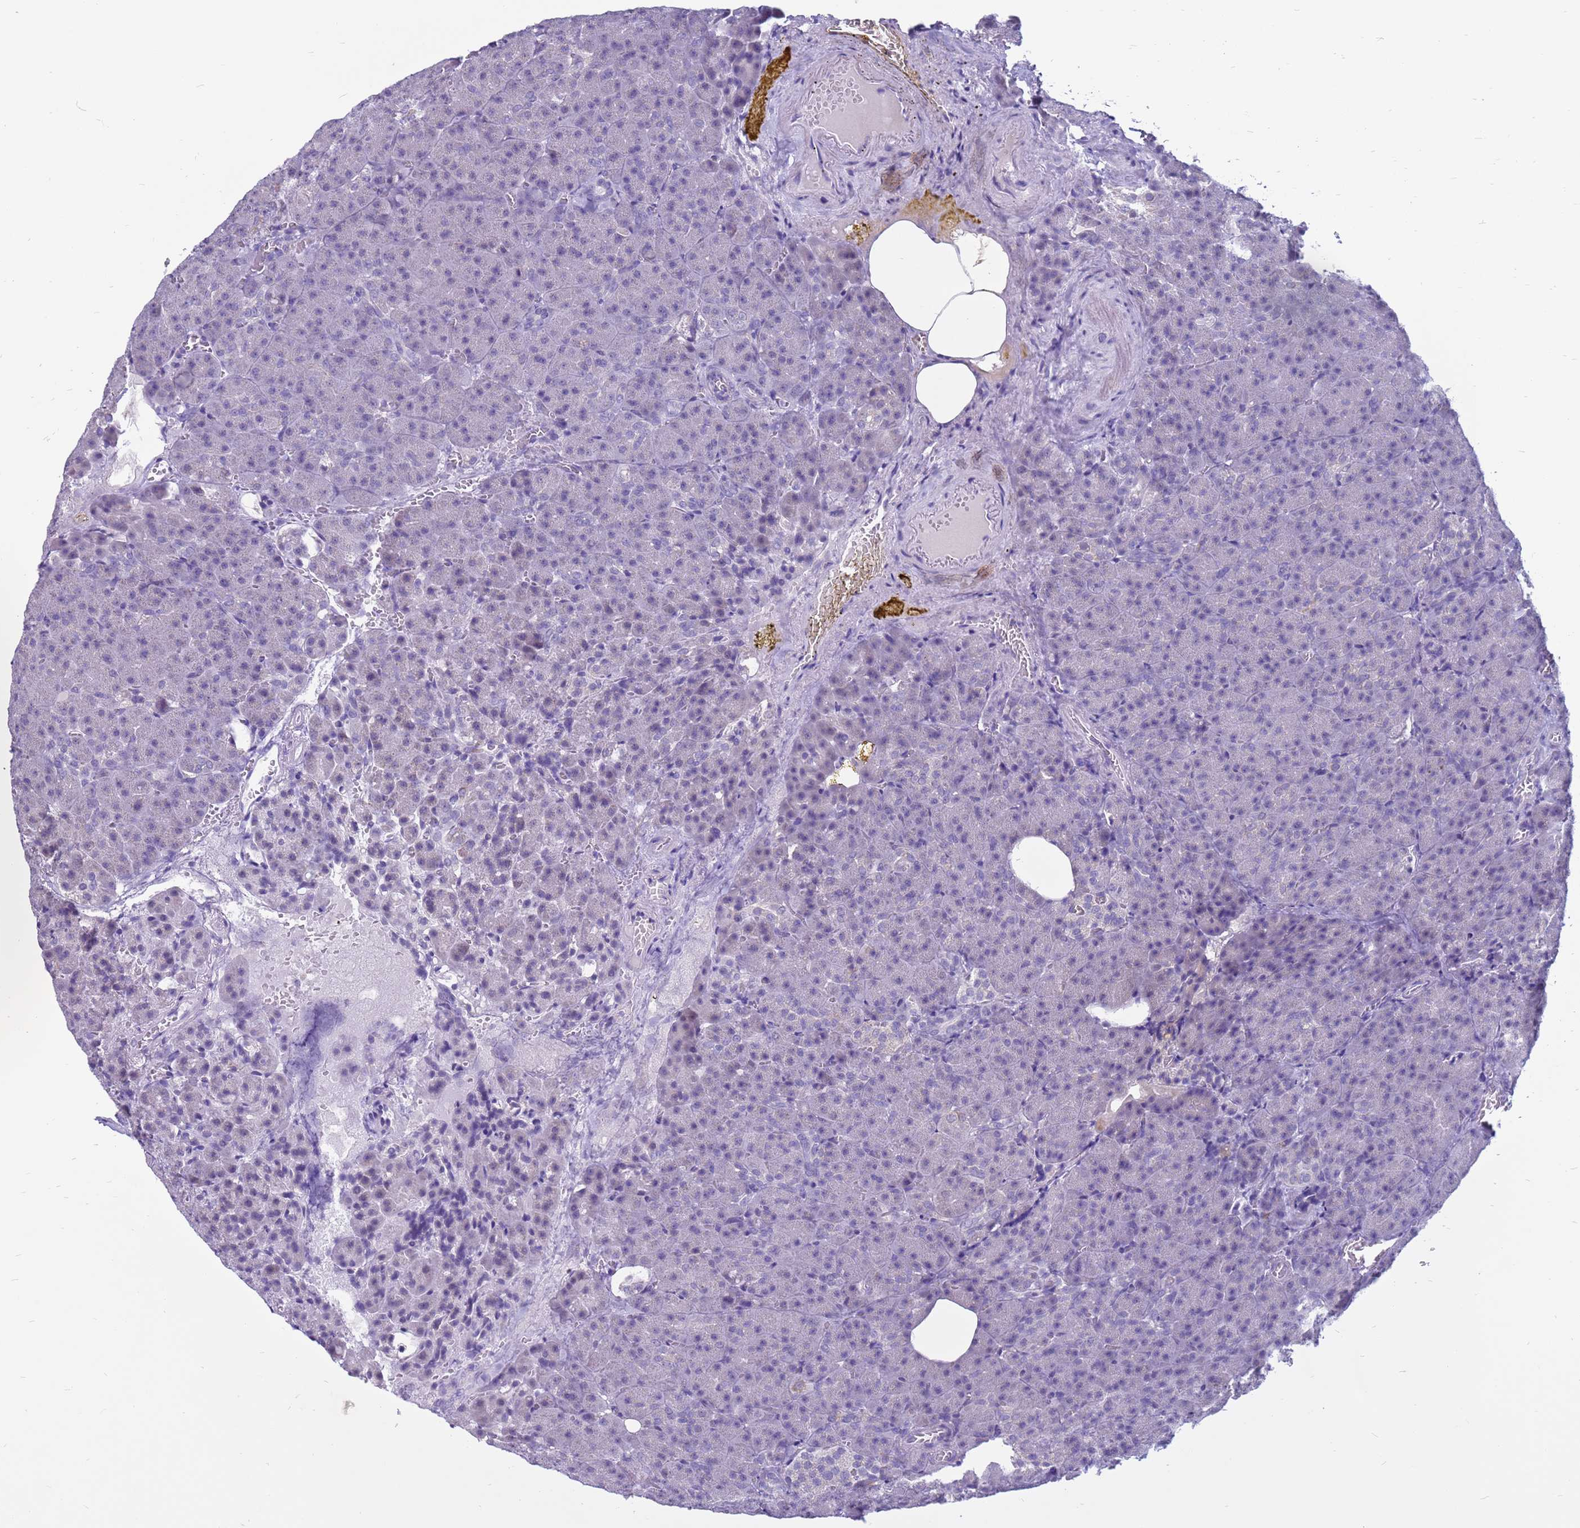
{"staining": {"intensity": "negative", "quantity": "none", "location": "none"}, "tissue": "pancreas", "cell_type": "Exocrine glandular cells", "image_type": "normal", "snomed": [{"axis": "morphology", "description": "Normal tissue, NOS"}, {"axis": "topography", "description": "Pancreas"}], "caption": "High power microscopy image of an immunohistochemistry image of unremarkable pancreas, revealing no significant positivity in exocrine glandular cells. (Immunohistochemistry, brightfield microscopy, high magnification).", "gene": "CDK2AP2", "patient": {"sex": "female", "age": 74}}